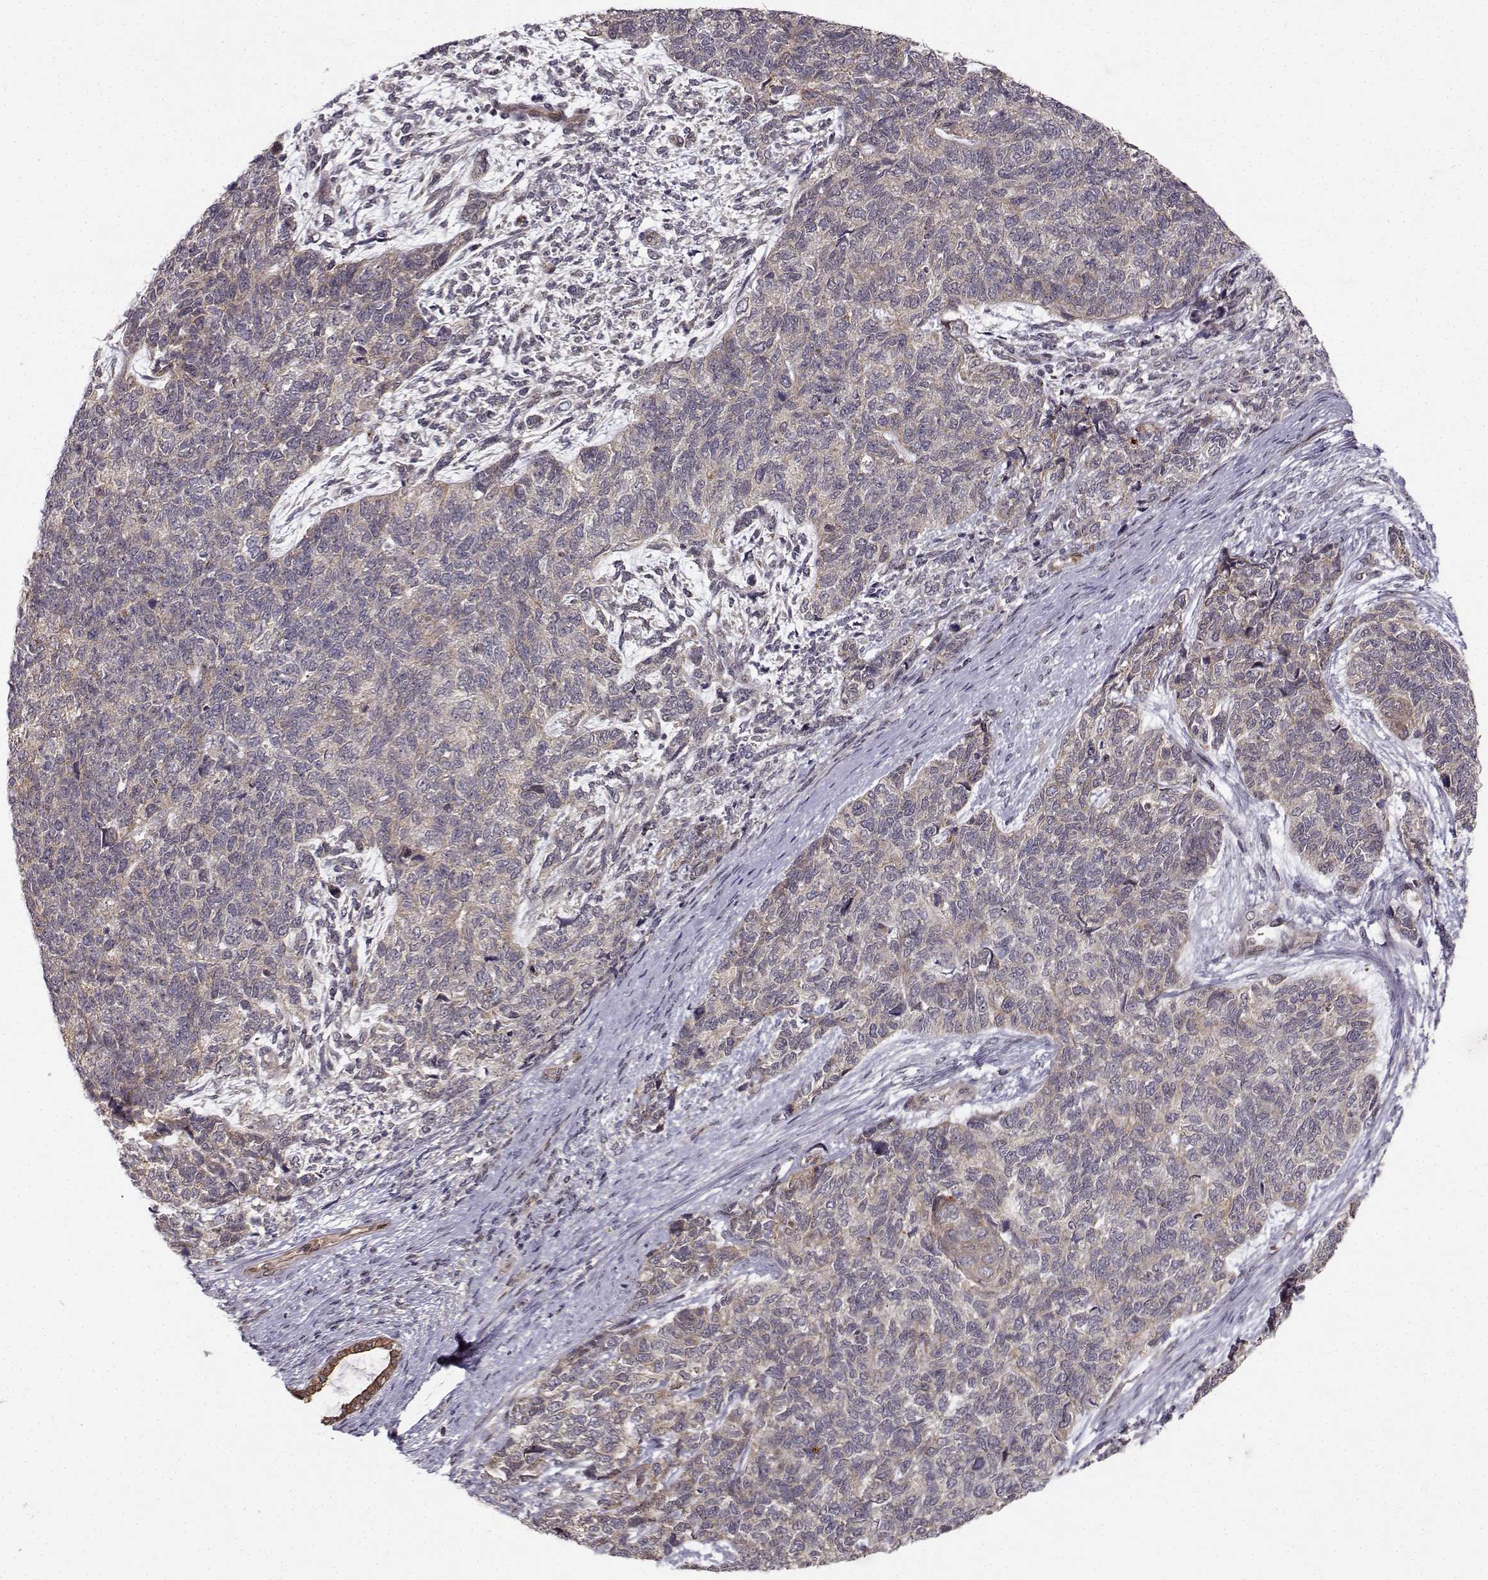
{"staining": {"intensity": "weak", "quantity": "<25%", "location": "cytoplasmic/membranous"}, "tissue": "cervical cancer", "cell_type": "Tumor cells", "image_type": "cancer", "snomed": [{"axis": "morphology", "description": "Squamous cell carcinoma, NOS"}, {"axis": "topography", "description": "Cervix"}], "caption": "Photomicrograph shows no protein positivity in tumor cells of cervical squamous cell carcinoma tissue.", "gene": "APC", "patient": {"sex": "female", "age": 63}}